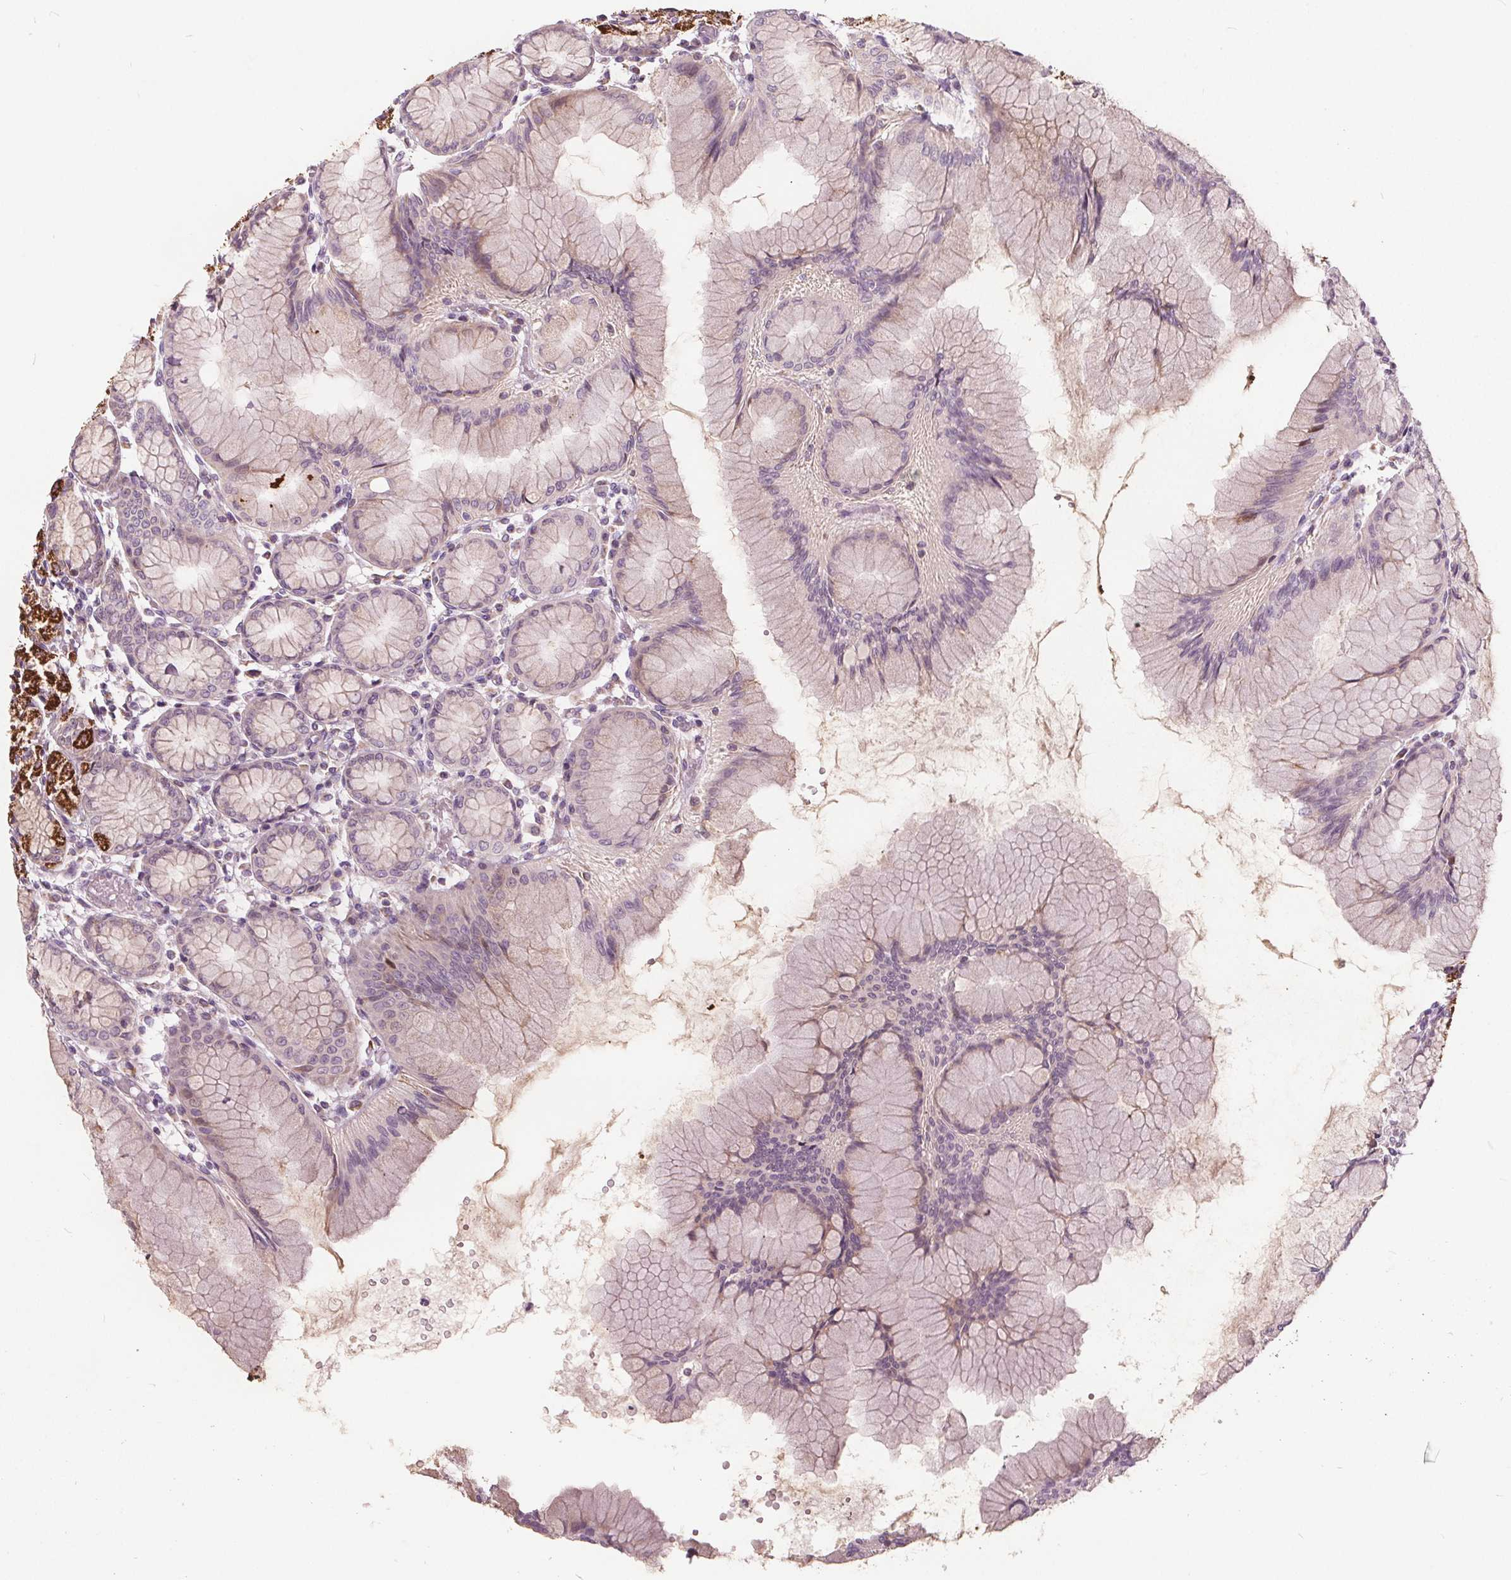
{"staining": {"intensity": "strong", "quantity": "25%-75%", "location": "cytoplasmic/membranous"}, "tissue": "stomach", "cell_type": "Glandular cells", "image_type": "normal", "snomed": [{"axis": "morphology", "description": "Normal tissue, NOS"}, {"axis": "topography", "description": "Stomach"}], "caption": "The immunohistochemical stain highlights strong cytoplasmic/membranous staining in glandular cells of benign stomach.", "gene": "ECI2", "patient": {"sex": "female", "age": 57}}